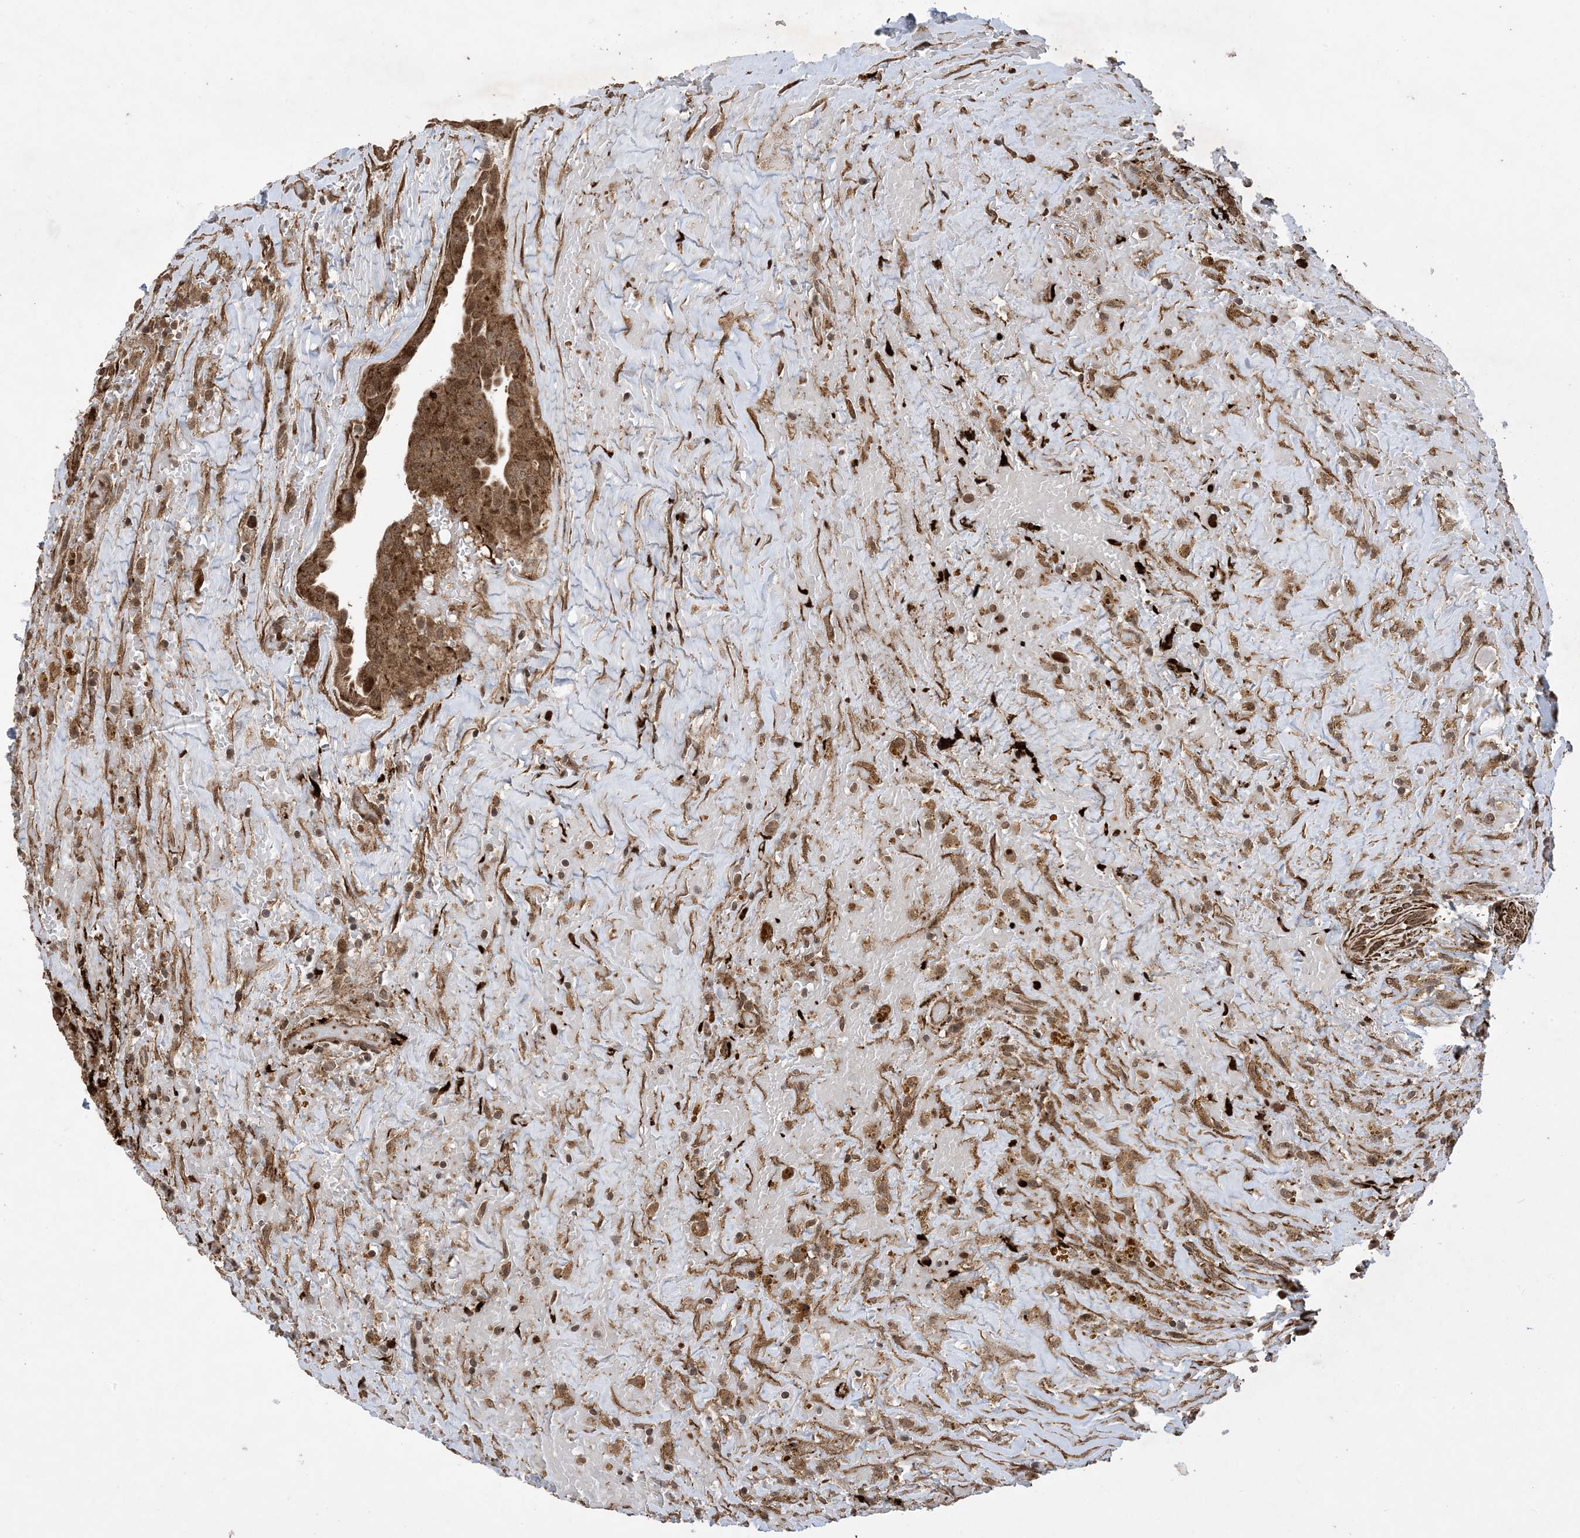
{"staining": {"intensity": "moderate", "quantity": ">75%", "location": "cytoplasmic/membranous,nuclear"}, "tissue": "thyroid cancer", "cell_type": "Tumor cells", "image_type": "cancer", "snomed": [{"axis": "morphology", "description": "Papillary adenocarcinoma, NOS"}, {"axis": "topography", "description": "Thyroid gland"}], "caption": "Human thyroid papillary adenocarcinoma stained with a protein marker displays moderate staining in tumor cells.", "gene": "ZNF511", "patient": {"sex": "male", "age": 77}}